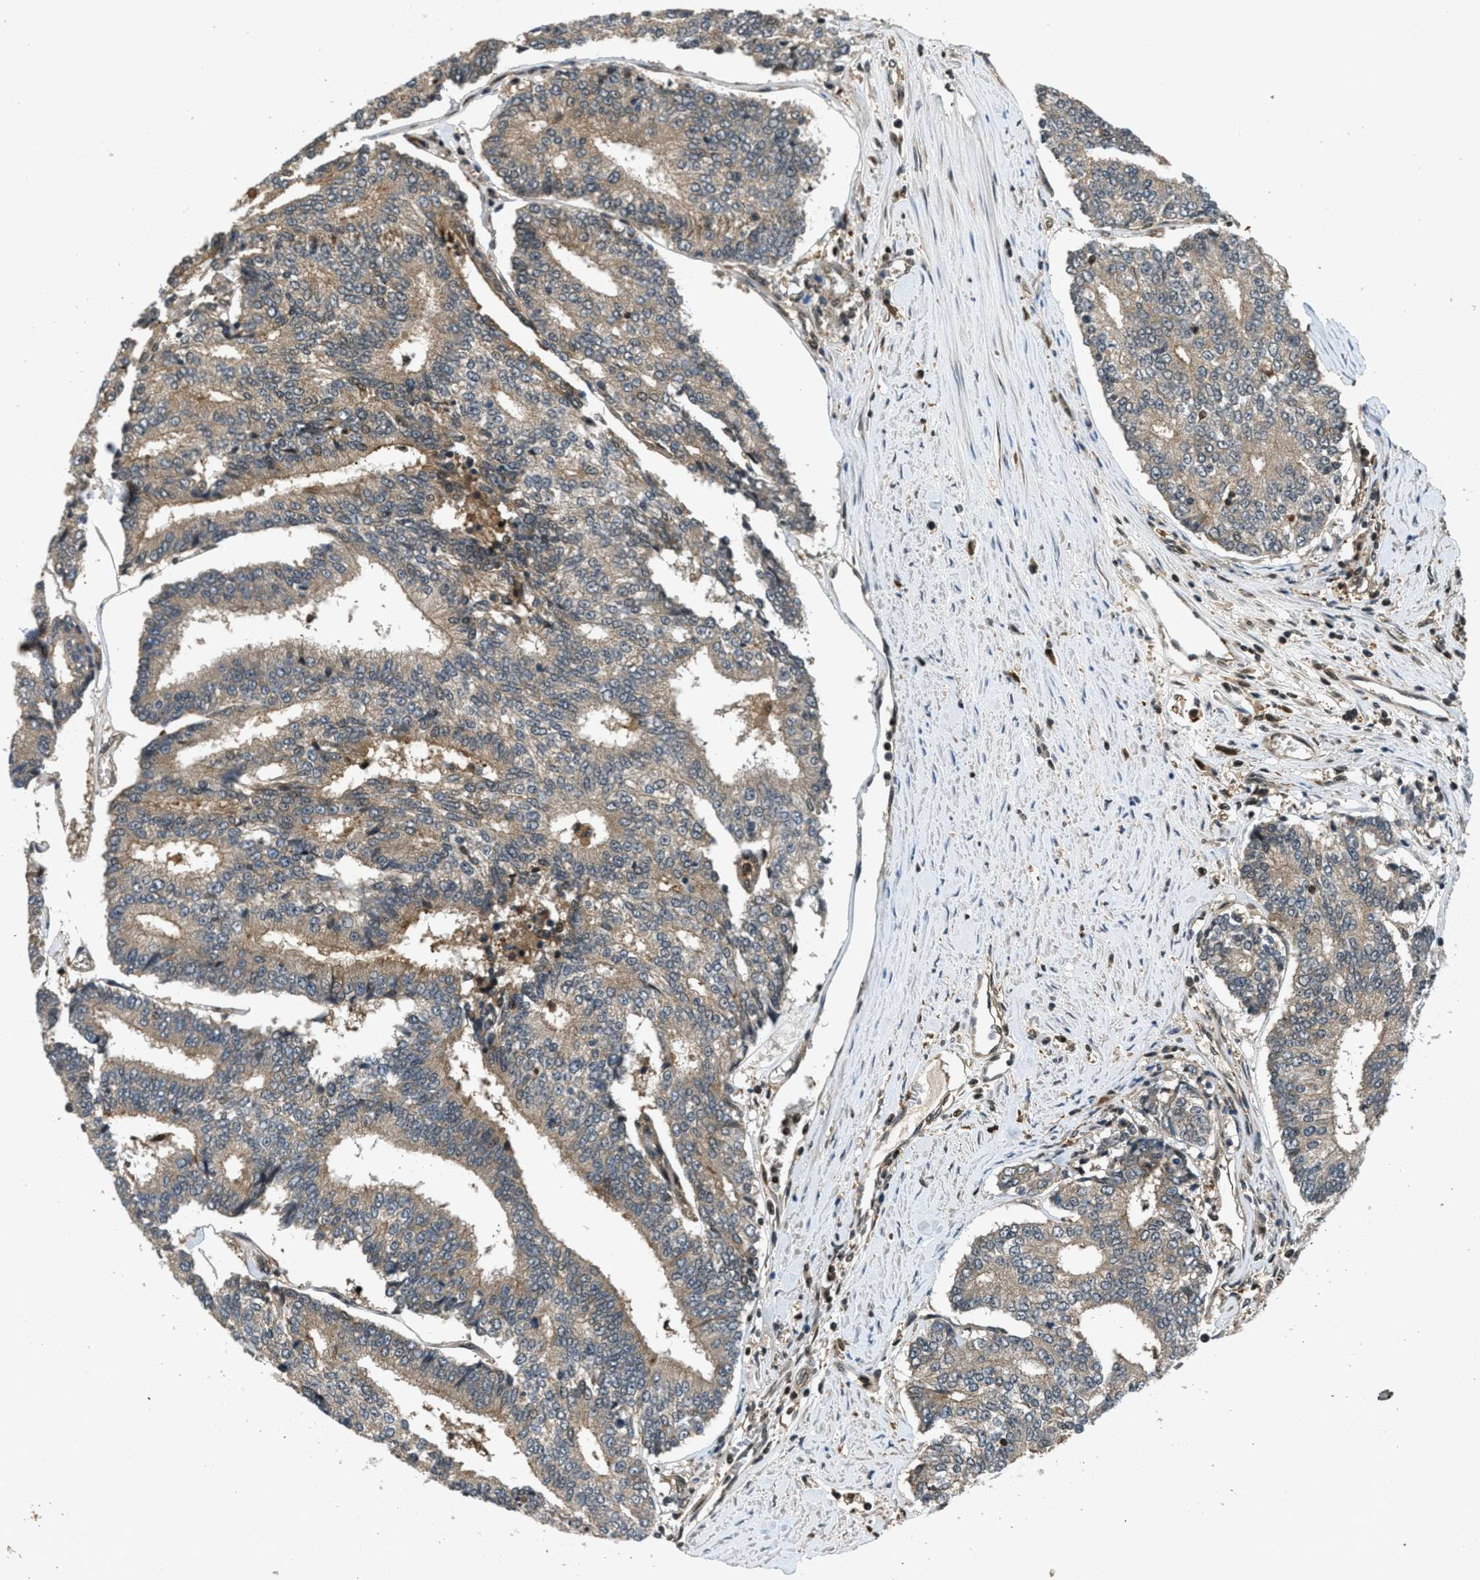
{"staining": {"intensity": "weak", "quantity": ">75%", "location": "cytoplasmic/membranous"}, "tissue": "prostate cancer", "cell_type": "Tumor cells", "image_type": "cancer", "snomed": [{"axis": "morphology", "description": "Normal tissue, NOS"}, {"axis": "morphology", "description": "Adenocarcinoma, High grade"}, {"axis": "topography", "description": "Prostate"}, {"axis": "topography", "description": "Seminal veicle"}], "caption": "A photomicrograph of human prostate cancer stained for a protein demonstrates weak cytoplasmic/membranous brown staining in tumor cells. (DAB = brown stain, brightfield microscopy at high magnification).", "gene": "DUSP6", "patient": {"sex": "male", "age": 55}}